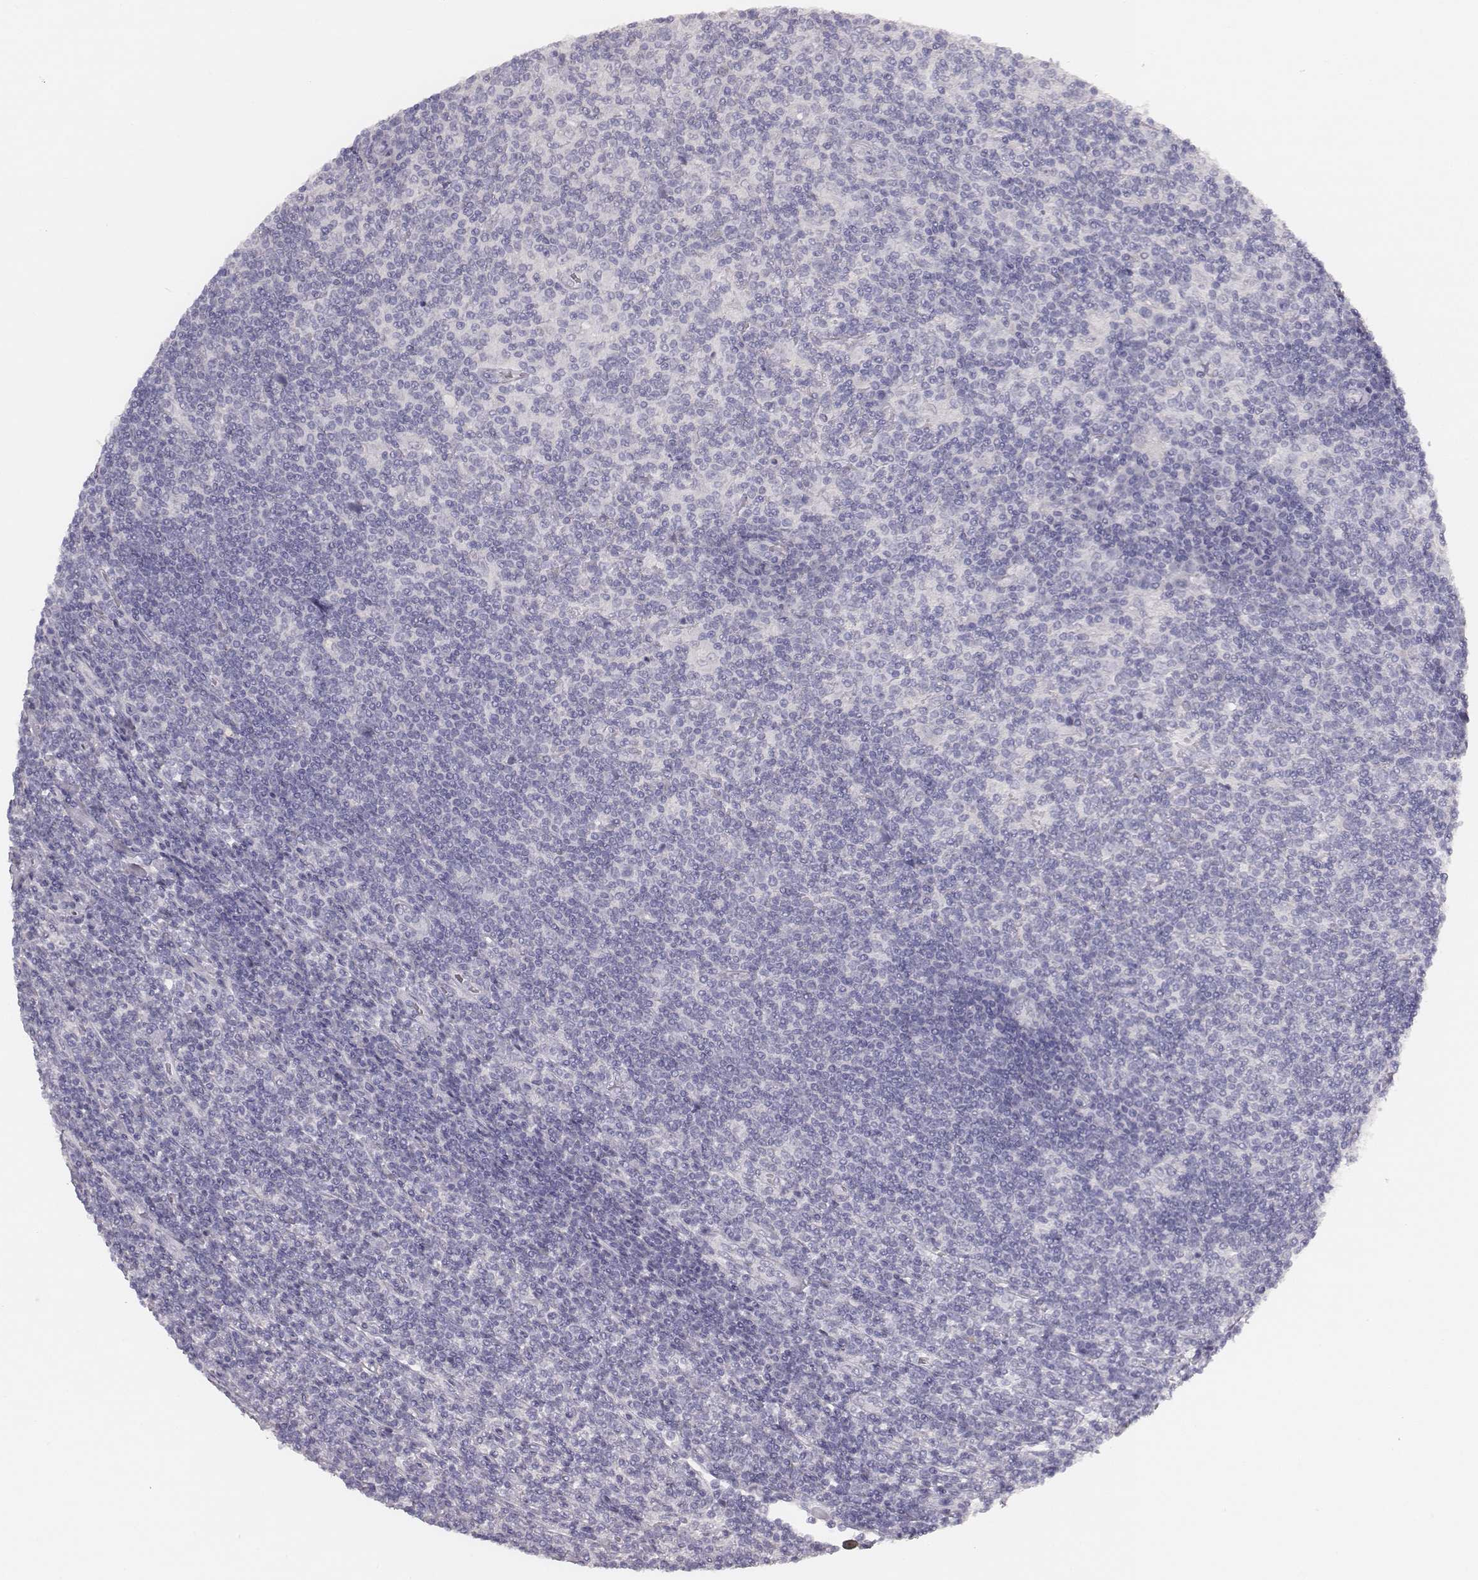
{"staining": {"intensity": "negative", "quantity": "none", "location": "none"}, "tissue": "lymphoma", "cell_type": "Tumor cells", "image_type": "cancer", "snomed": [{"axis": "morphology", "description": "Hodgkin's disease, NOS"}, {"axis": "topography", "description": "Lymph node"}], "caption": "This is an immunohistochemistry photomicrograph of Hodgkin's disease. There is no positivity in tumor cells.", "gene": "MYH6", "patient": {"sex": "male", "age": 40}}